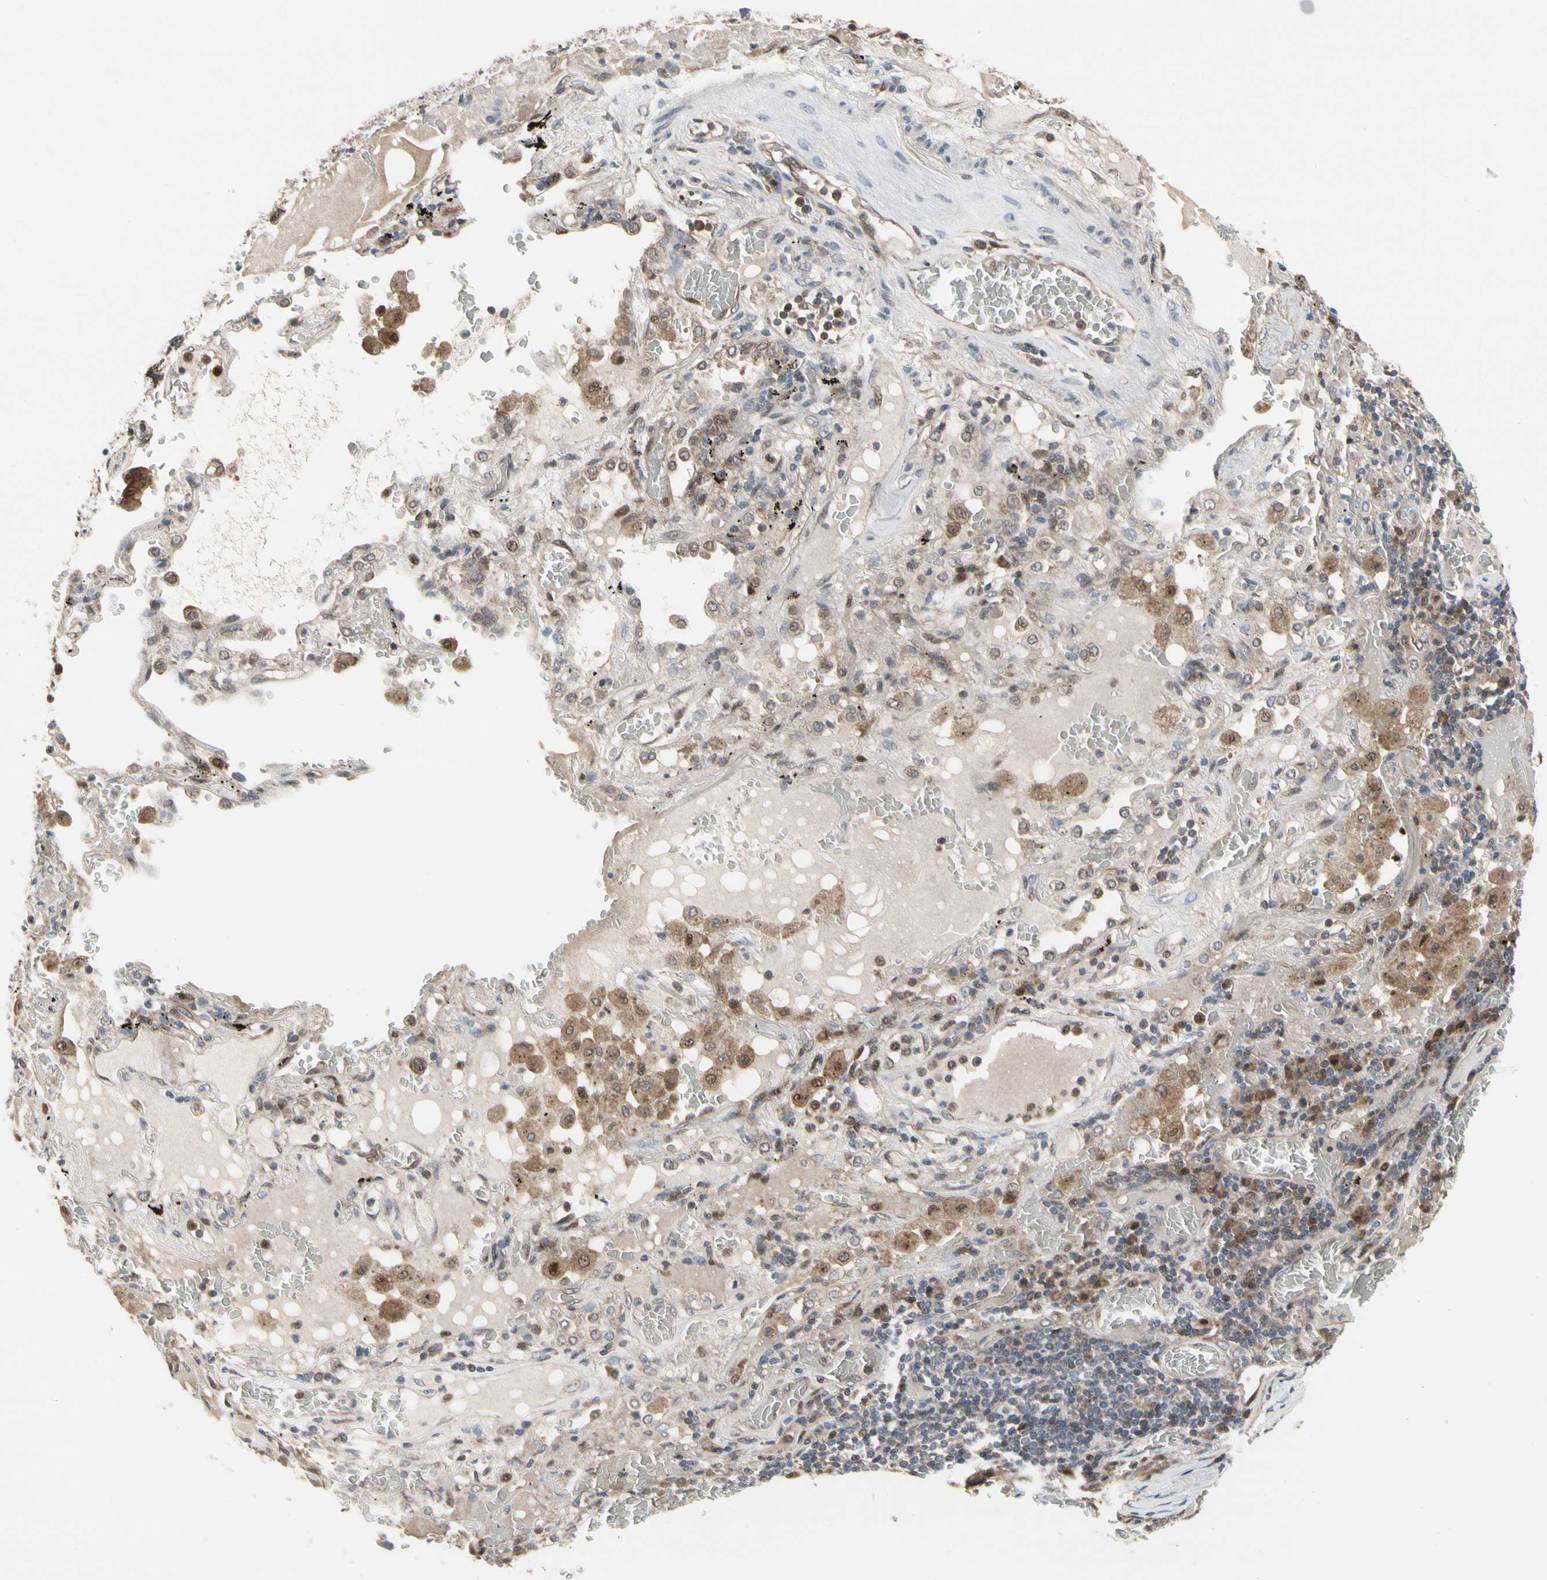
{"staining": {"intensity": "moderate", "quantity": ">75%", "location": "cytoplasmic/membranous,nuclear"}, "tissue": "lung cancer", "cell_type": "Tumor cells", "image_type": "cancer", "snomed": [{"axis": "morphology", "description": "Squamous cell carcinoma, NOS"}, {"axis": "topography", "description": "Lung"}], "caption": "Protein analysis of lung cancer (squamous cell carcinoma) tissue reveals moderate cytoplasmic/membranous and nuclear positivity in about >75% of tumor cells.", "gene": "CDK5", "patient": {"sex": "male", "age": 57}}